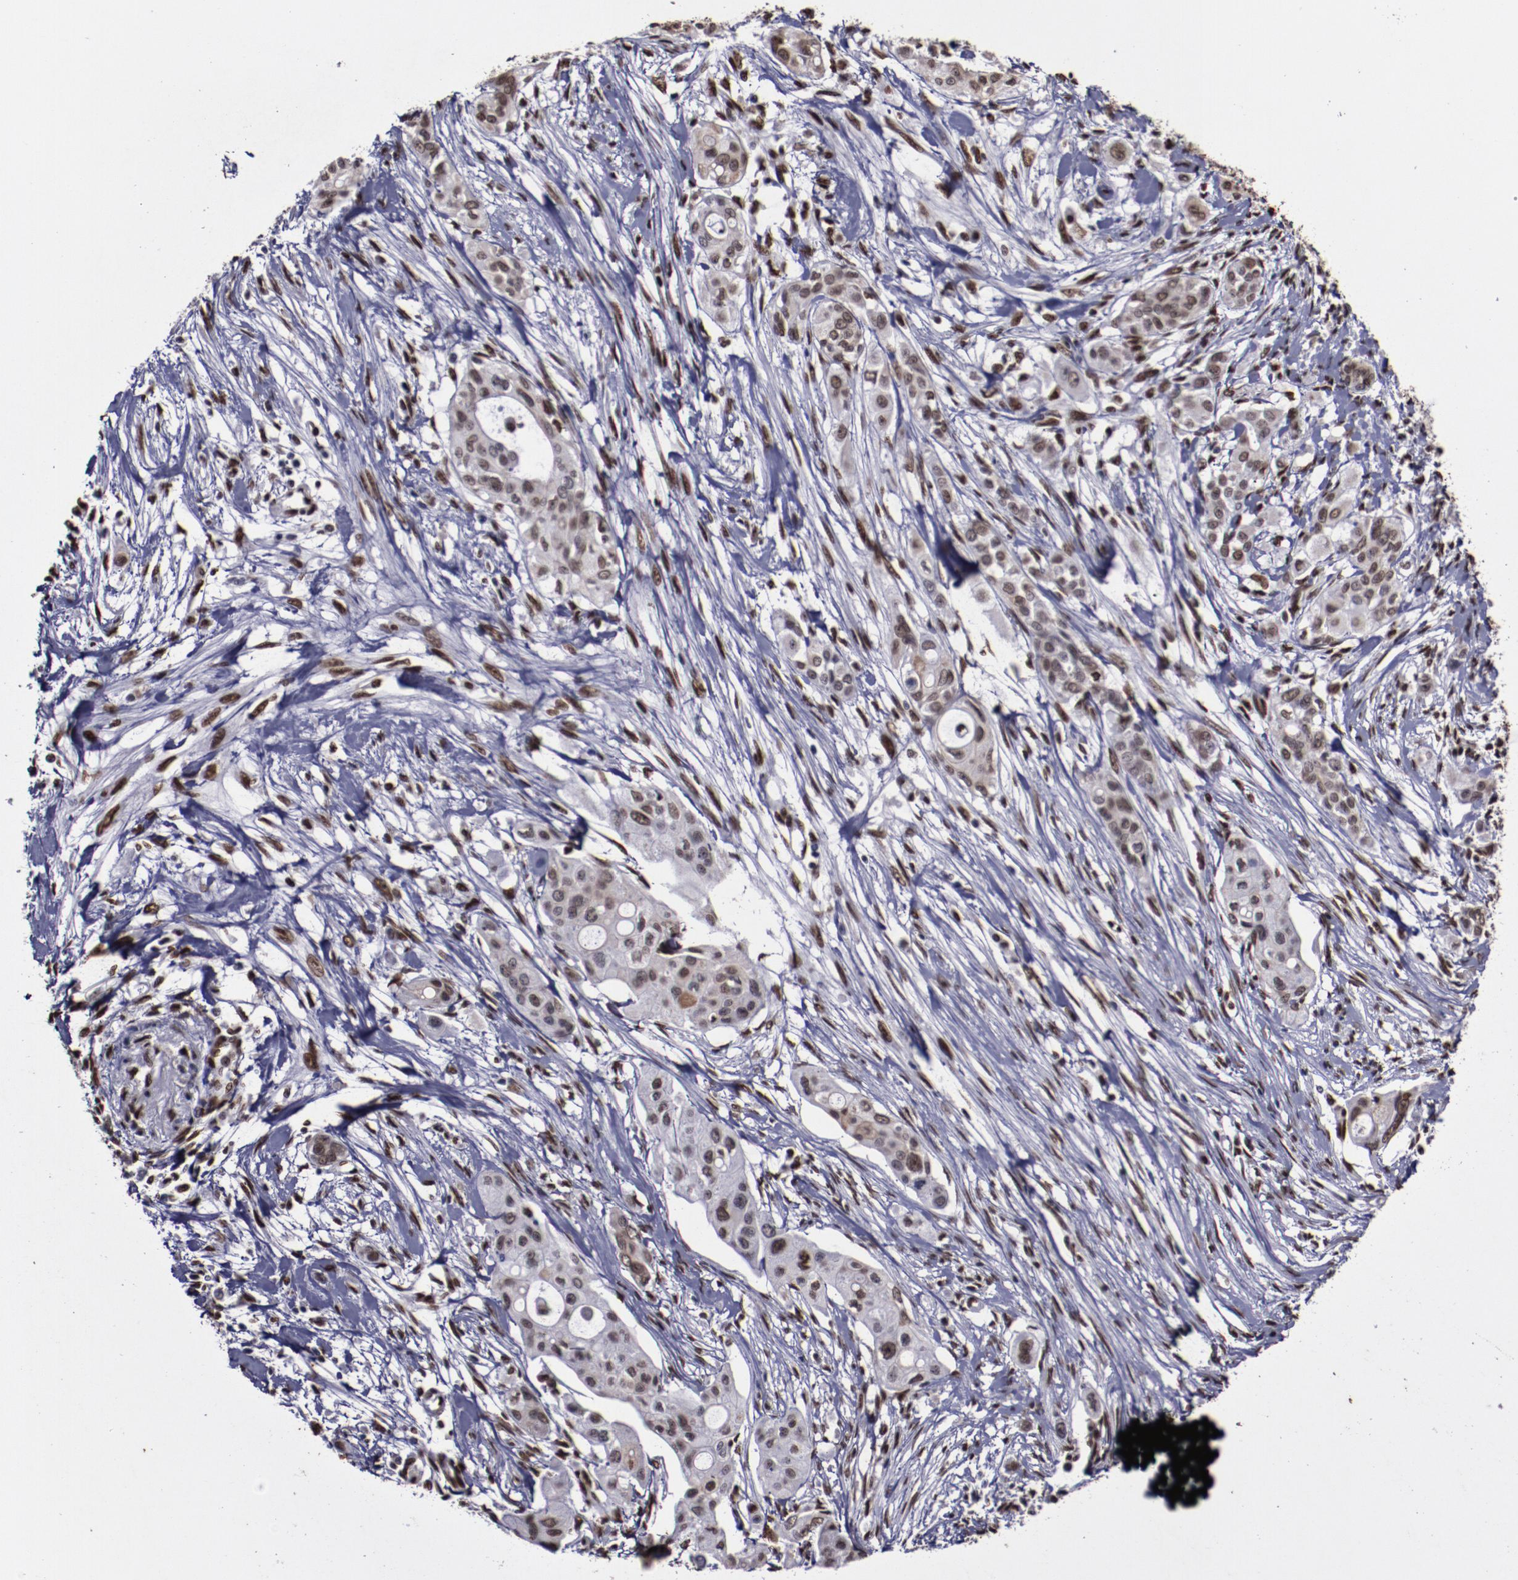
{"staining": {"intensity": "moderate", "quantity": "25%-75%", "location": "nuclear"}, "tissue": "pancreatic cancer", "cell_type": "Tumor cells", "image_type": "cancer", "snomed": [{"axis": "morphology", "description": "Adenocarcinoma, NOS"}, {"axis": "topography", "description": "Pancreas"}], "caption": "Immunohistochemical staining of human pancreatic cancer (adenocarcinoma) exhibits medium levels of moderate nuclear staining in approximately 25%-75% of tumor cells.", "gene": "APEX1", "patient": {"sex": "female", "age": 60}}